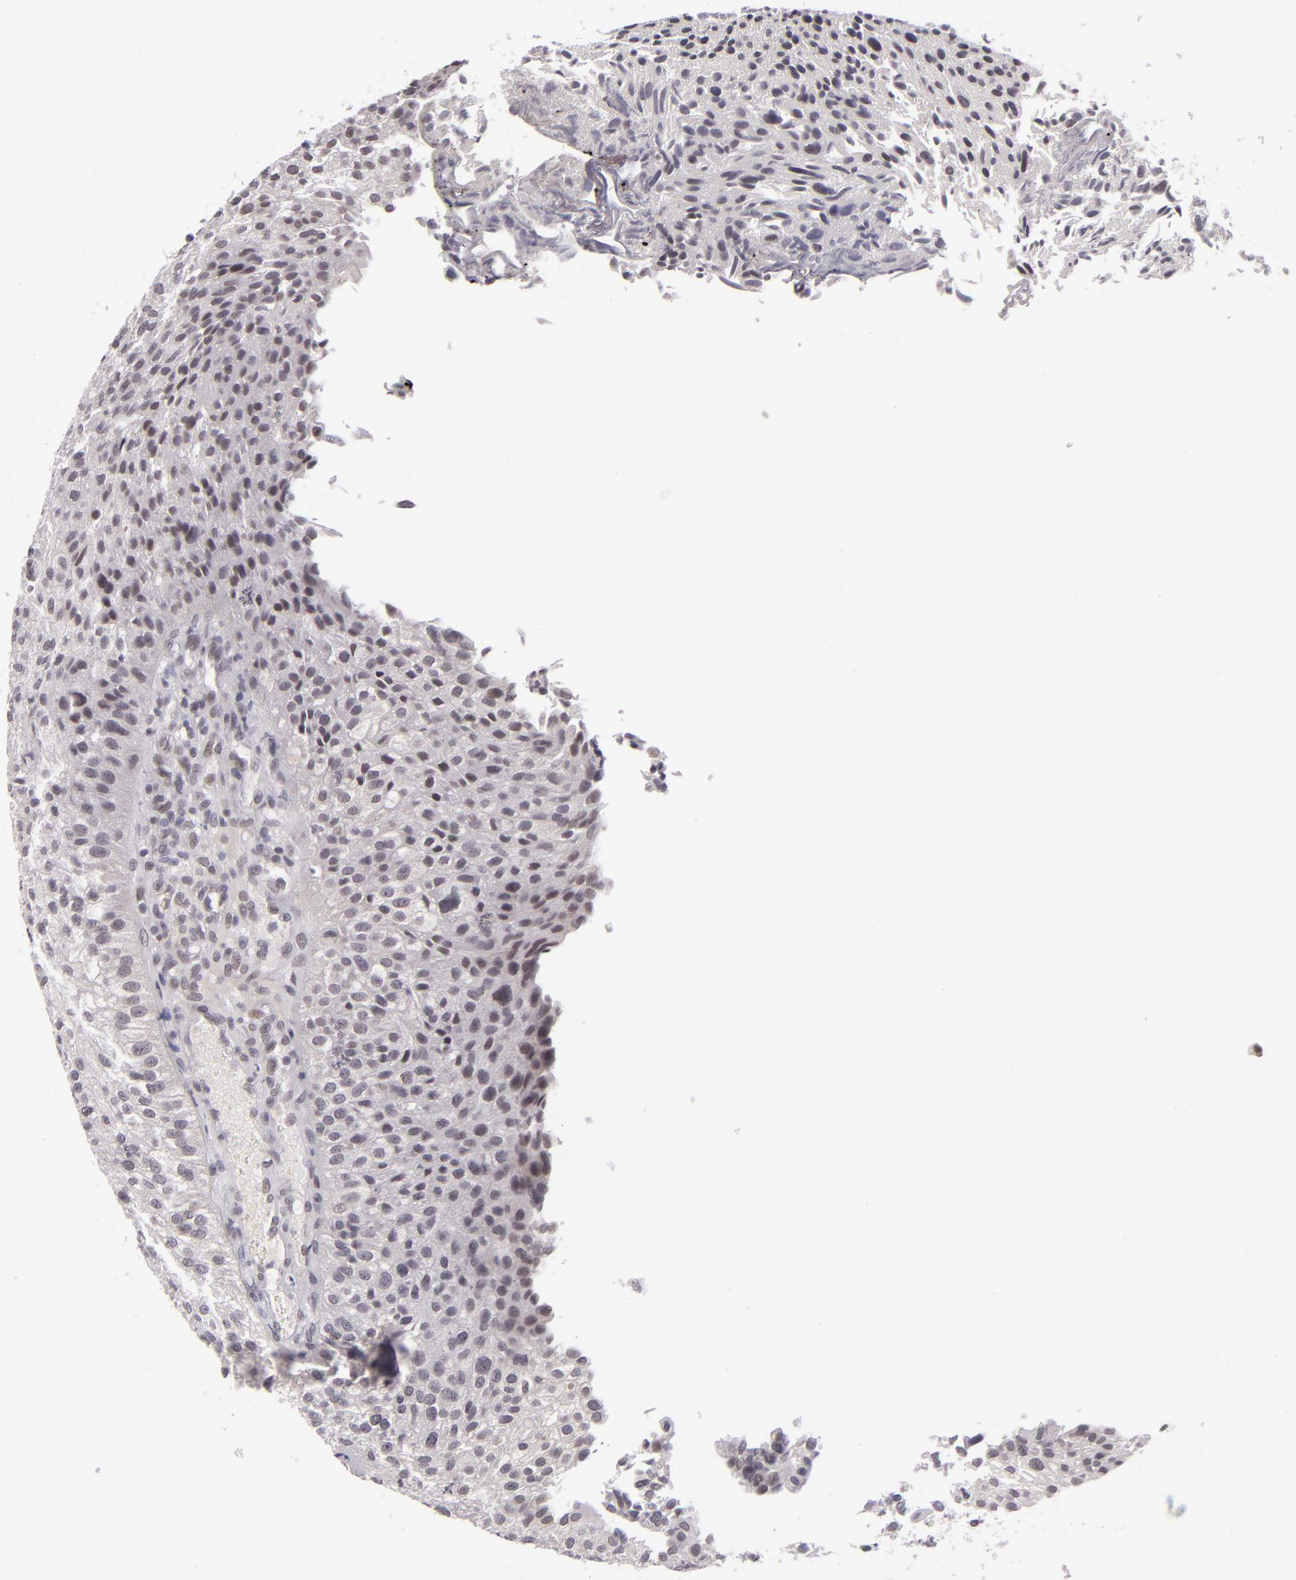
{"staining": {"intensity": "negative", "quantity": "none", "location": "none"}, "tissue": "urothelial cancer", "cell_type": "Tumor cells", "image_type": "cancer", "snomed": [{"axis": "morphology", "description": "Urothelial carcinoma, Low grade"}, {"axis": "topography", "description": "Urinary bladder"}], "caption": "Immunohistochemical staining of urothelial cancer reveals no significant positivity in tumor cells. Nuclei are stained in blue.", "gene": "ZNF205", "patient": {"sex": "female", "age": 89}}